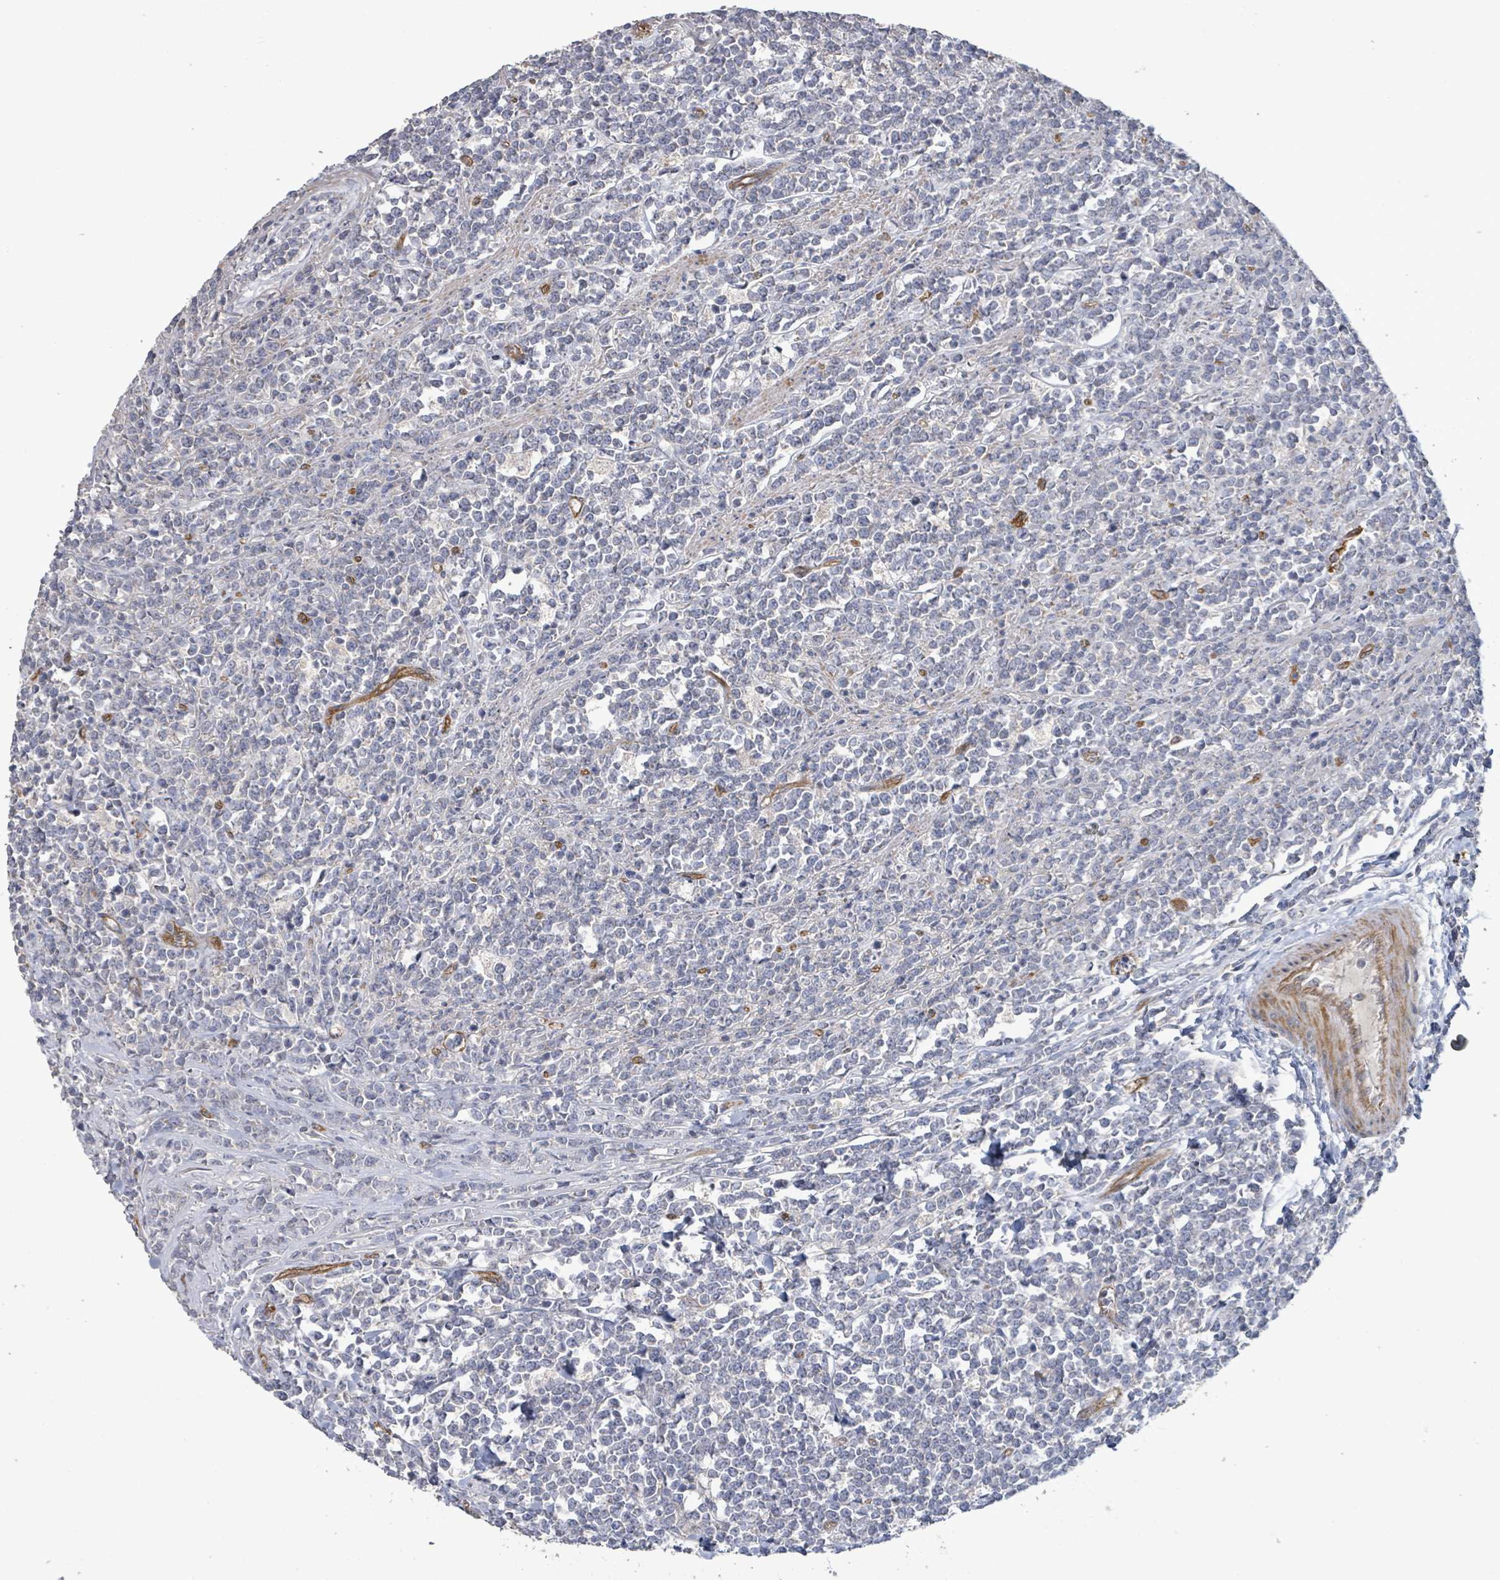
{"staining": {"intensity": "negative", "quantity": "none", "location": "none"}, "tissue": "lymphoma", "cell_type": "Tumor cells", "image_type": "cancer", "snomed": [{"axis": "morphology", "description": "Malignant lymphoma, non-Hodgkin's type, High grade"}, {"axis": "topography", "description": "Small intestine"}, {"axis": "topography", "description": "Colon"}], "caption": "Tumor cells show no significant positivity in lymphoma. (DAB (3,3'-diaminobenzidine) immunohistochemistry with hematoxylin counter stain).", "gene": "KANK3", "patient": {"sex": "male", "age": 8}}